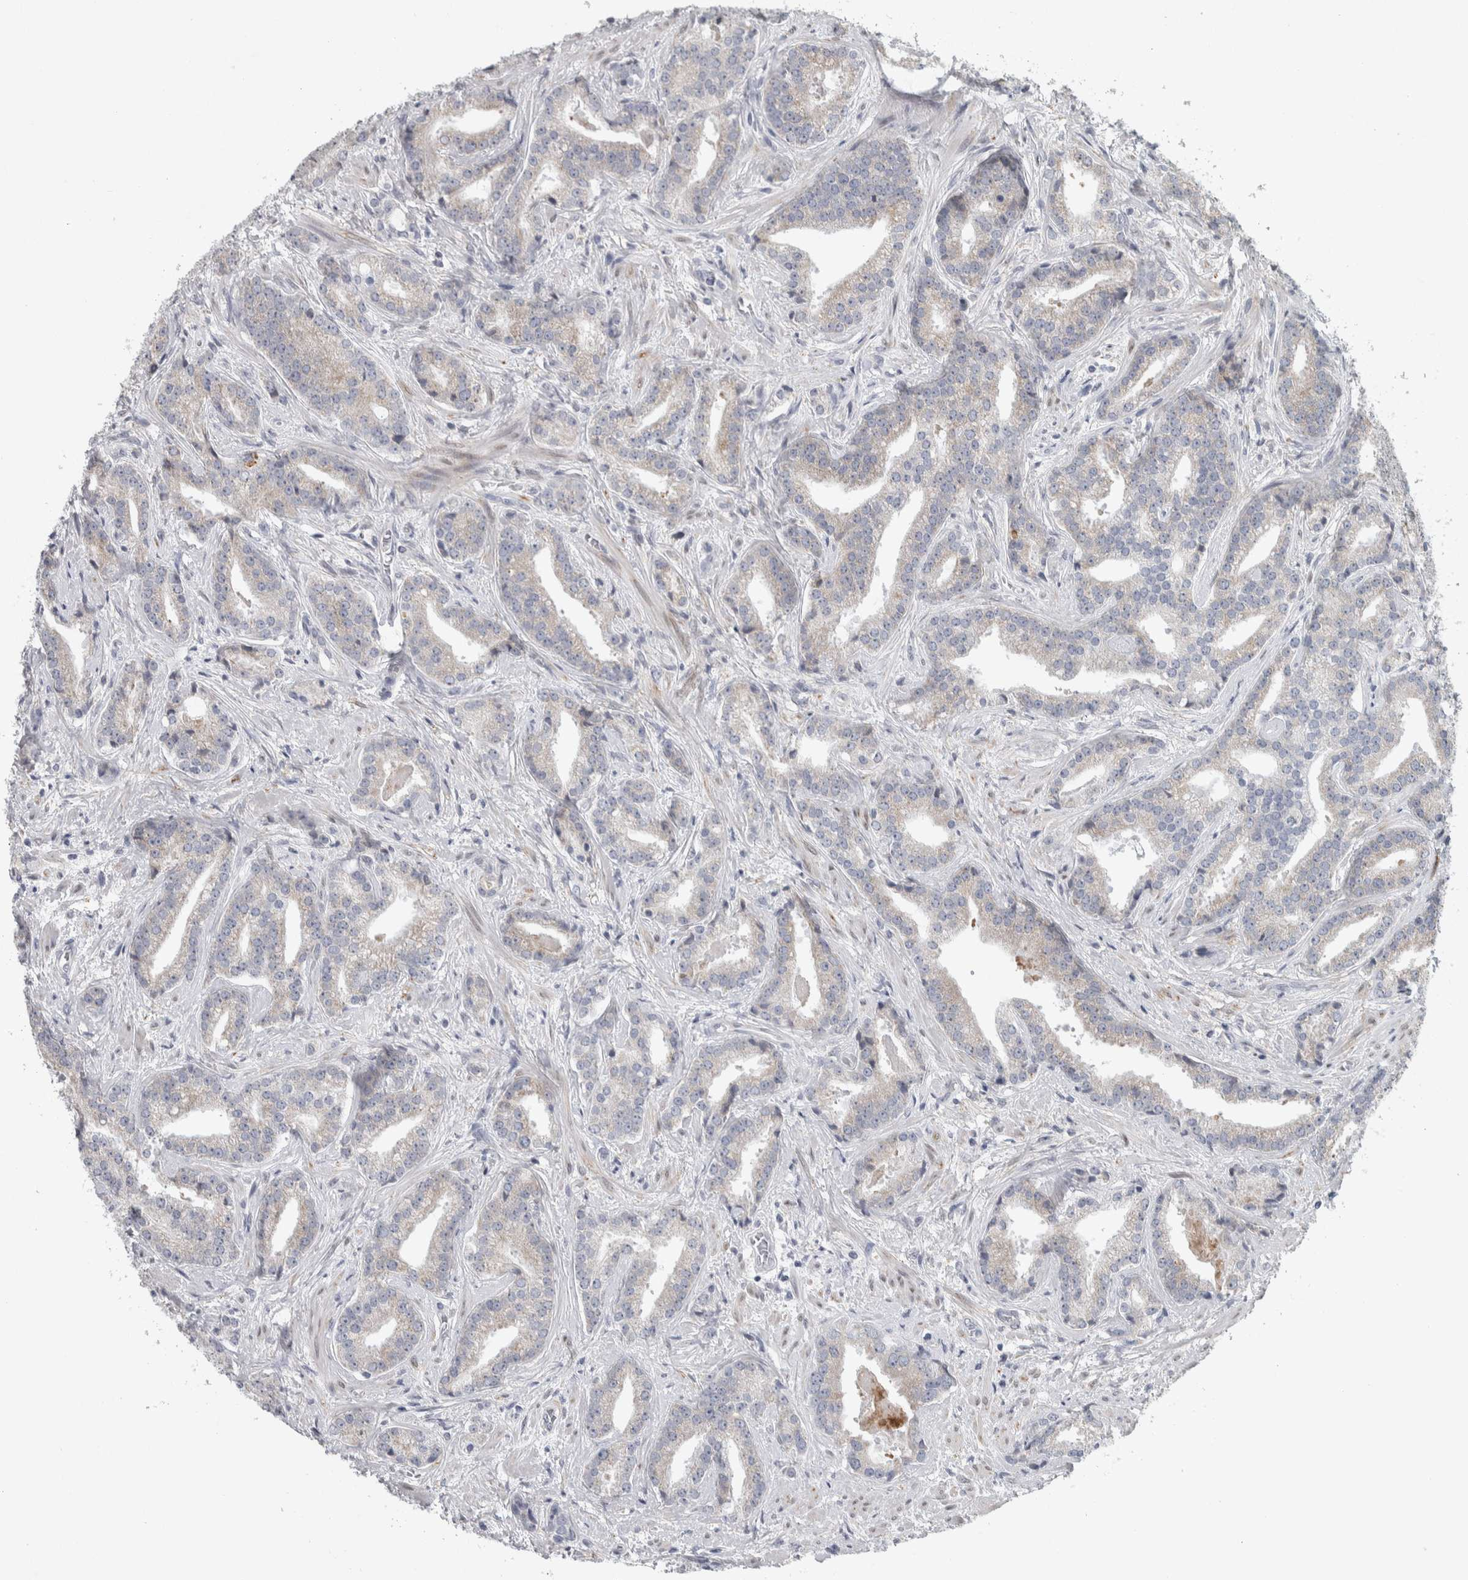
{"staining": {"intensity": "weak", "quantity": "<25%", "location": "cytoplasmic/membranous"}, "tissue": "prostate cancer", "cell_type": "Tumor cells", "image_type": "cancer", "snomed": [{"axis": "morphology", "description": "Adenocarcinoma, Low grade"}, {"axis": "topography", "description": "Prostate"}], "caption": "IHC micrograph of neoplastic tissue: human prostate adenocarcinoma (low-grade) stained with DAB (3,3'-diaminobenzidine) reveals no significant protein expression in tumor cells.", "gene": "SIGMAR1", "patient": {"sex": "male", "age": 67}}